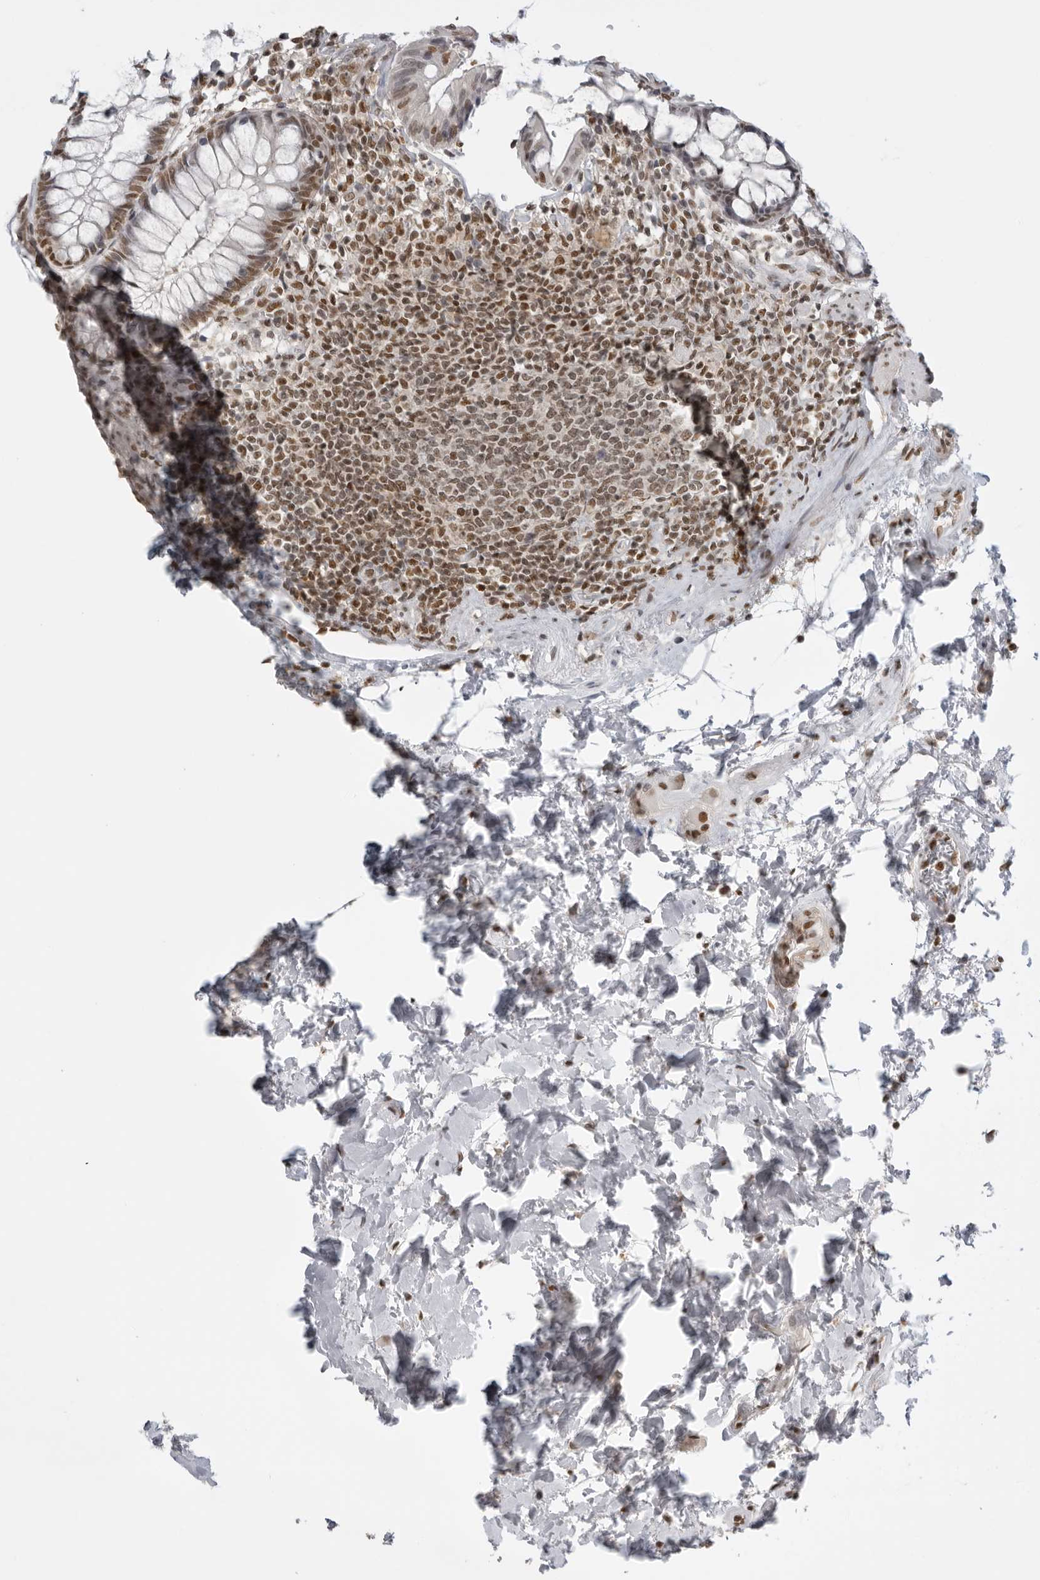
{"staining": {"intensity": "moderate", "quantity": ">75%", "location": "nuclear"}, "tissue": "rectum", "cell_type": "Glandular cells", "image_type": "normal", "snomed": [{"axis": "morphology", "description": "Normal tissue, NOS"}, {"axis": "topography", "description": "Rectum"}], "caption": "Immunohistochemistry (IHC) (DAB) staining of normal rectum reveals moderate nuclear protein expression in approximately >75% of glandular cells.", "gene": "RPA2", "patient": {"sex": "male", "age": 64}}